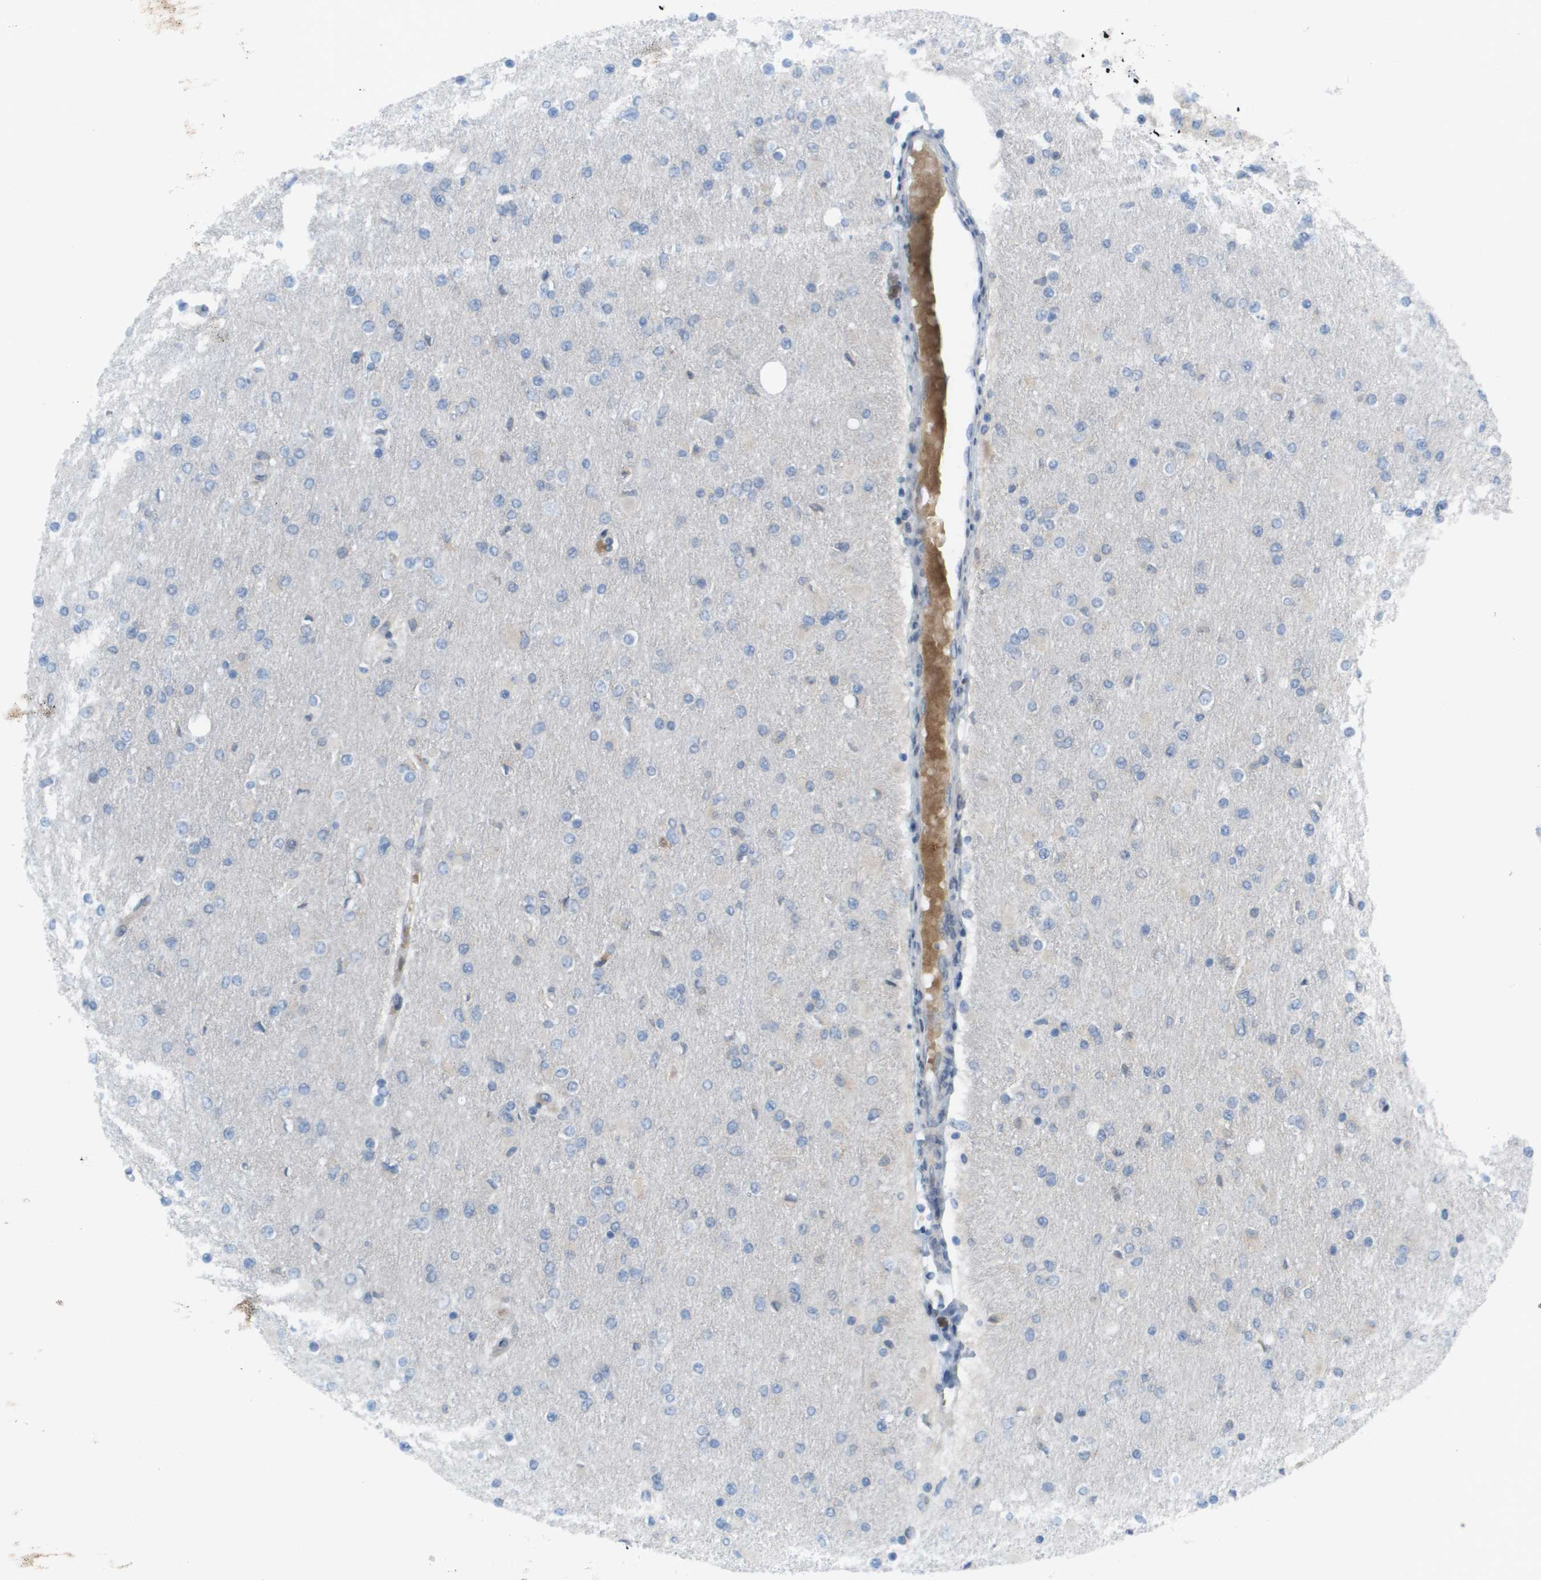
{"staining": {"intensity": "negative", "quantity": "none", "location": "none"}, "tissue": "glioma", "cell_type": "Tumor cells", "image_type": "cancer", "snomed": [{"axis": "morphology", "description": "Glioma, malignant, High grade"}, {"axis": "topography", "description": "Cerebral cortex"}], "caption": "Immunohistochemistry image of neoplastic tissue: glioma stained with DAB (3,3'-diaminobenzidine) displays no significant protein expression in tumor cells.", "gene": "CACNB4", "patient": {"sex": "female", "age": 36}}